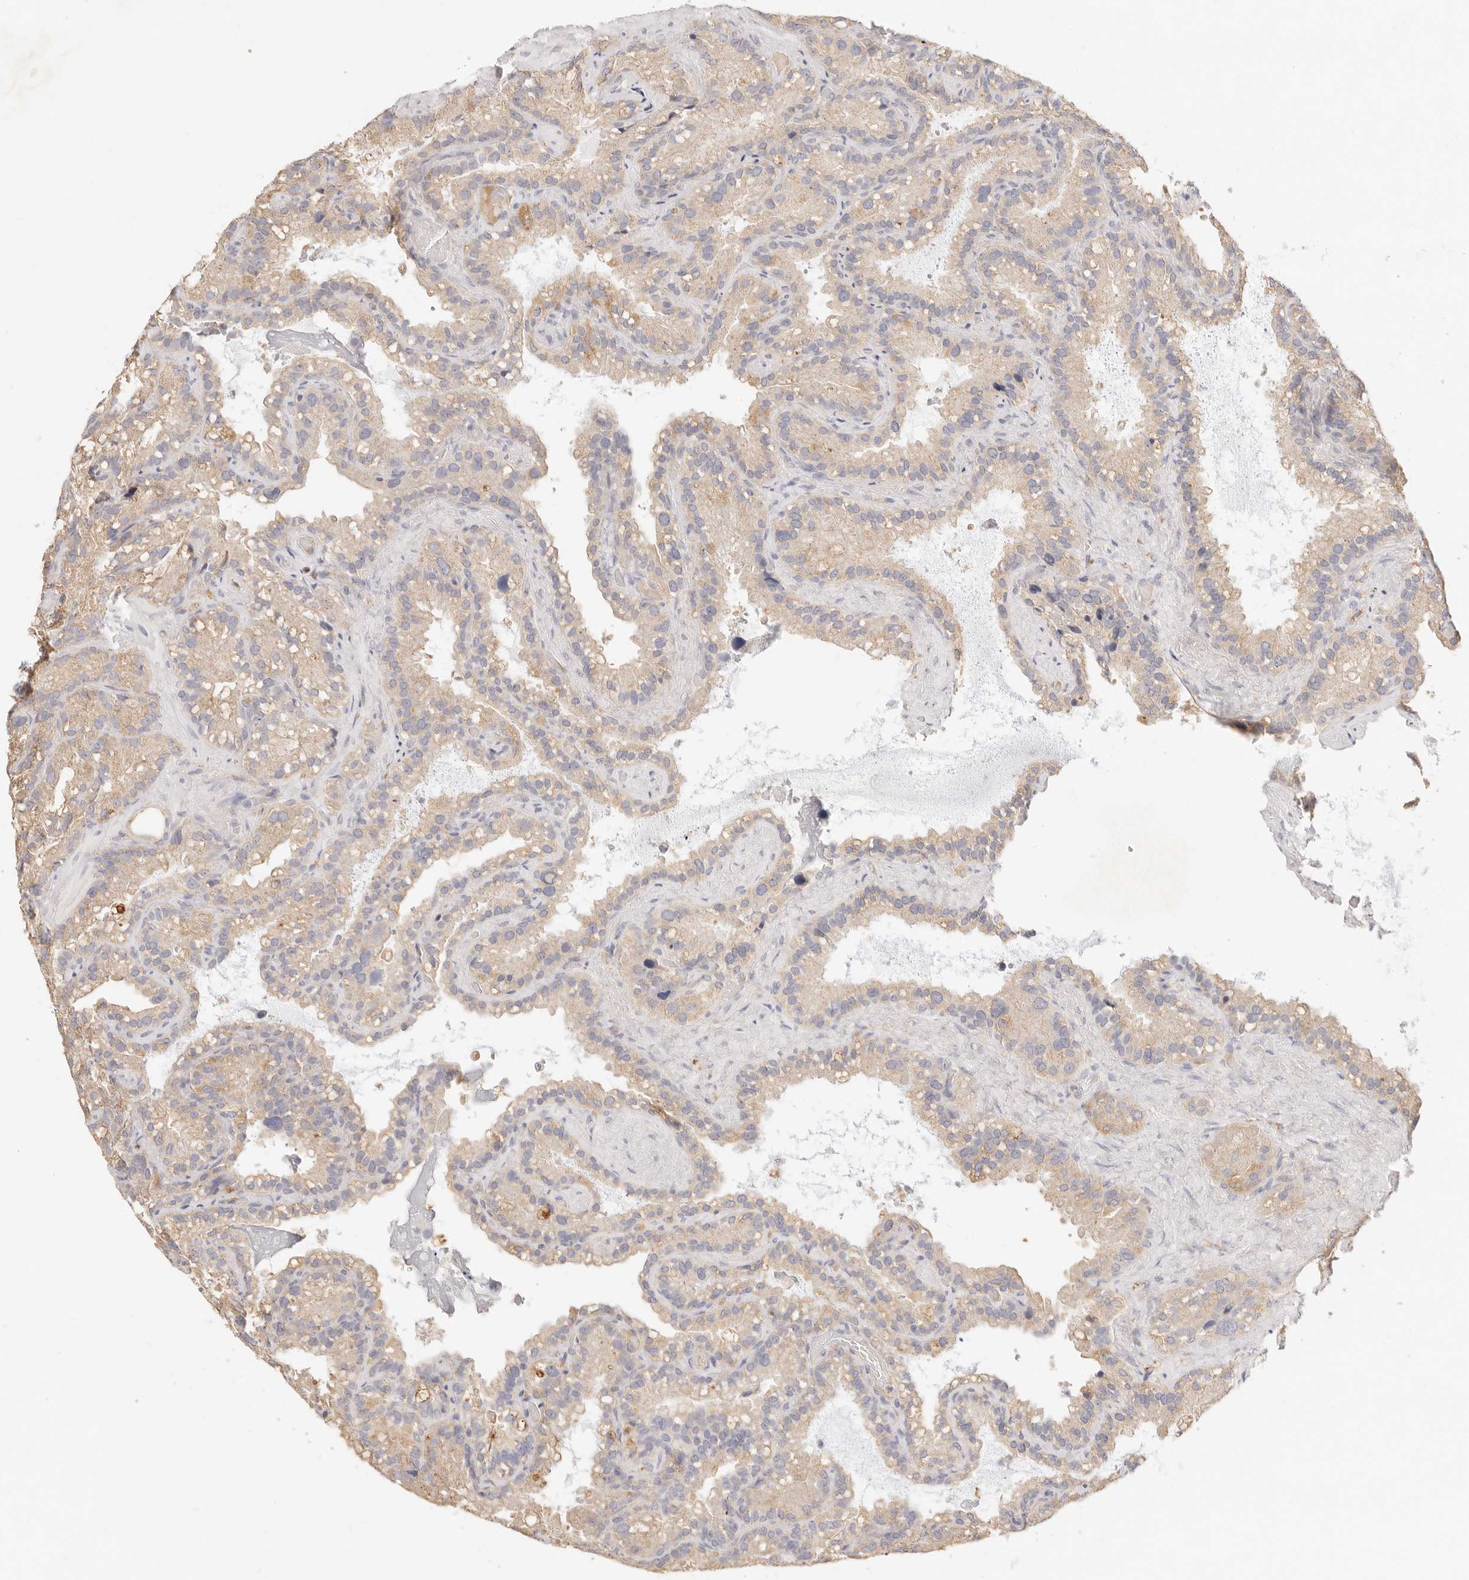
{"staining": {"intensity": "weak", "quantity": ">75%", "location": "cytoplasmic/membranous"}, "tissue": "seminal vesicle", "cell_type": "Glandular cells", "image_type": "normal", "snomed": [{"axis": "morphology", "description": "Normal tissue, NOS"}, {"axis": "topography", "description": "Prostate"}, {"axis": "topography", "description": "Seminal veicle"}], "caption": "Protein staining demonstrates weak cytoplasmic/membranous positivity in approximately >75% of glandular cells in unremarkable seminal vesicle. (brown staining indicates protein expression, while blue staining denotes nuclei).", "gene": "HK2", "patient": {"sex": "male", "age": 68}}